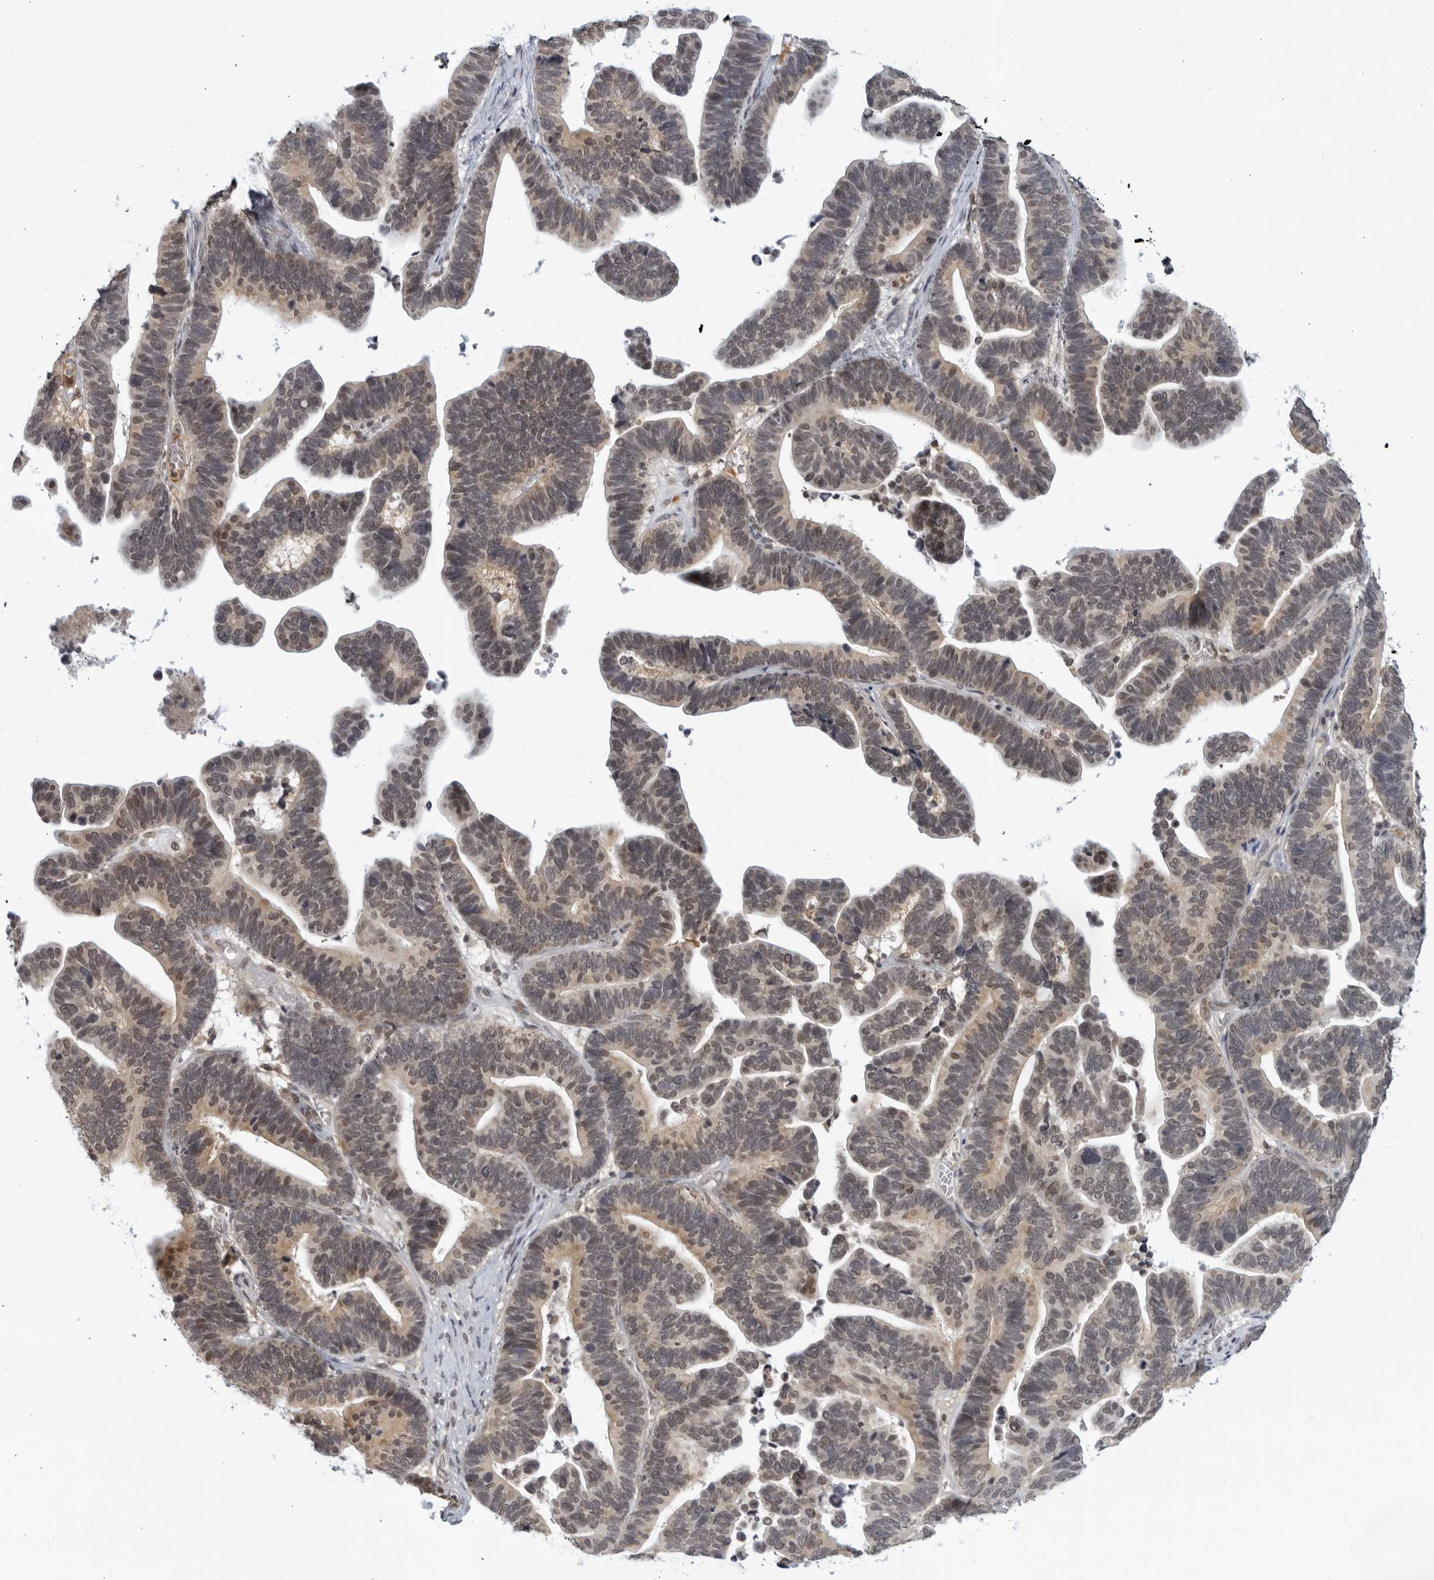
{"staining": {"intensity": "moderate", "quantity": "25%-75%", "location": "nuclear"}, "tissue": "ovarian cancer", "cell_type": "Tumor cells", "image_type": "cancer", "snomed": [{"axis": "morphology", "description": "Cystadenocarcinoma, serous, NOS"}, {"axis": "topography", "description": "Ovary"}], "caption": "Moderate nuclear staining is present in approximately 25%-75% of tumor cells in ovarian cancer.", "gene": "CC2D1B", "patient": {"sex": "female", "age": 56}}